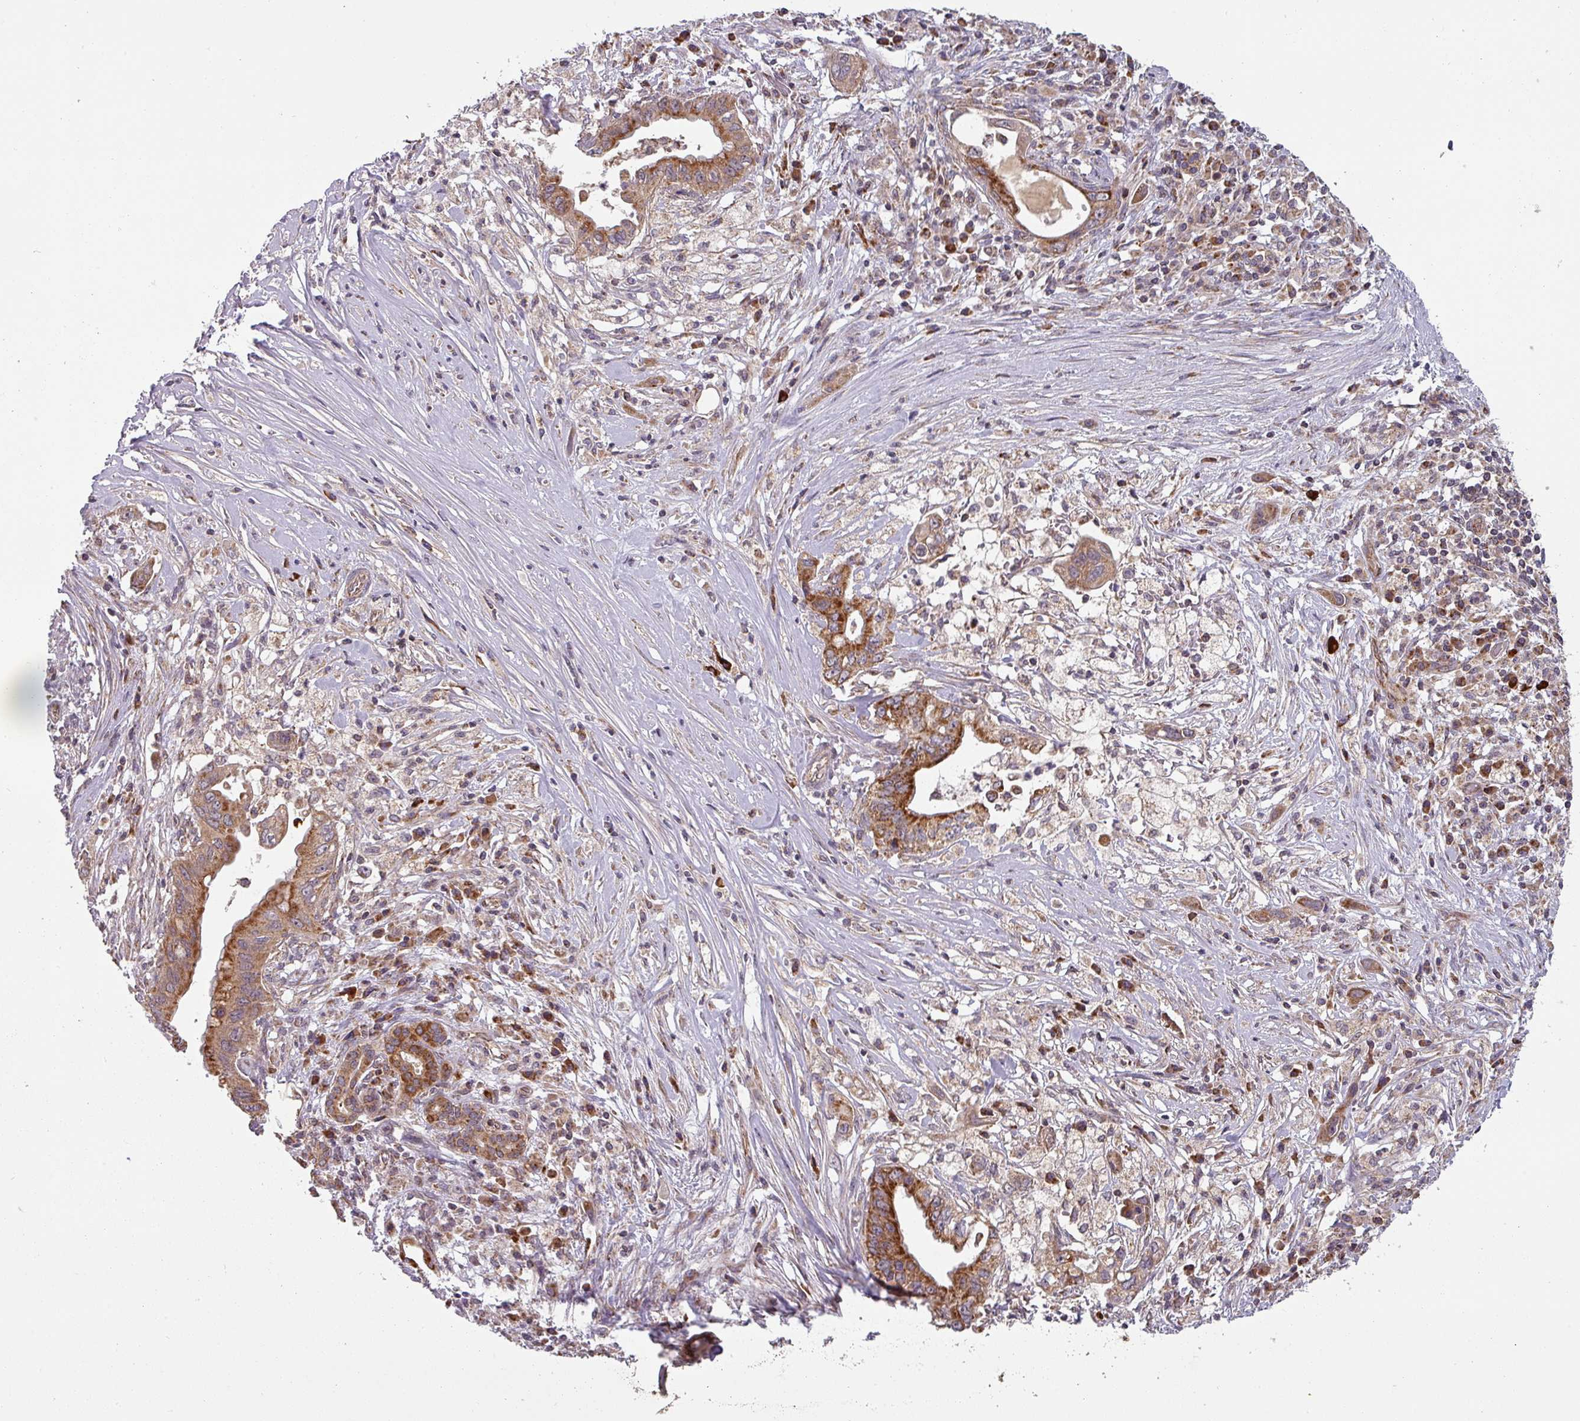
{"staining": {"intensity": "strong", "quantity": ">75%", "location": "cytoplasmic/membranous"}, "tissue": "pancreatic cancer", "cell_type": "Tumor cells", "image_type": "cancer", "snomed": [{"axis": "morphology", "description": "Adenocarcinoma, NOS"}, {"axis": "topography", "description": "Pancreas"}], "caption": "Strong cytoplasmic/membranous staining for a protein is appreciated in approximately >75% of tumor cells of adenocarcinoma (pancreatic) using immunohistochemistry (IHC).", "gene": "MRPS16", "patient": {"sex": "female", "age": 73}}